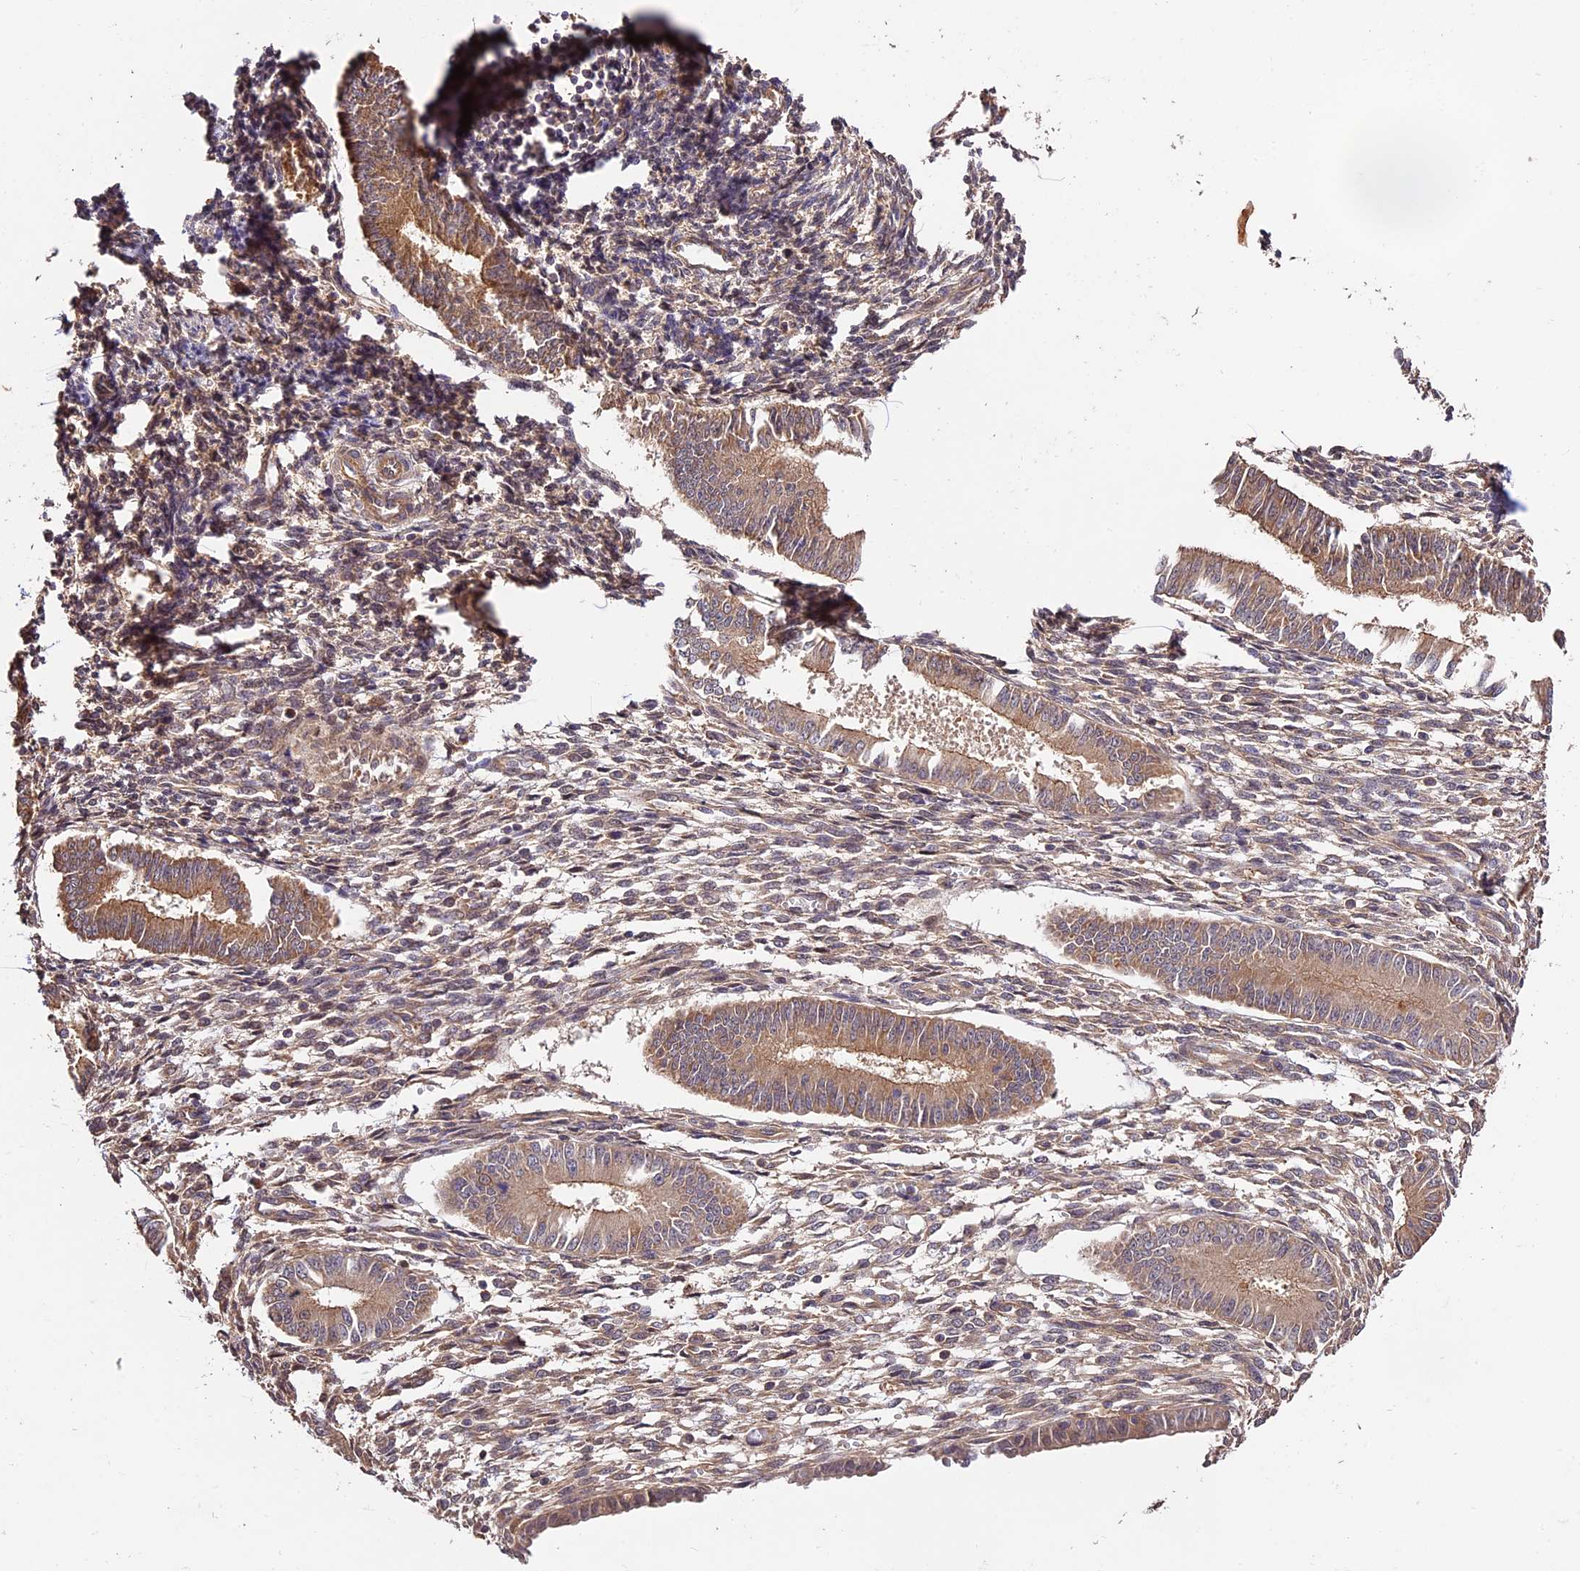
{"staining": {"intensity": "weak", "quantity": "25%-75%", "location": "cytoplasmic/membranous"}, "tissue": "endometrium", "cell_type": "Cells in endometrial stroma", "image_type": "normal", "snomed": [{"axis": "morphology", "description": "Normal tissue, NOS"}, {"axis": "topography", "description": "Uterus"}, {"axis": "topography", "description": "Endometrium"}], "caption": "Protein positivity by IHC shows weak cytoplasmic/membranous staining in about 25%-75% of cells in endometrial stroma in benign endometrium.", "gene": "CES3", "patient": {"sex": "female", "age": 48}}